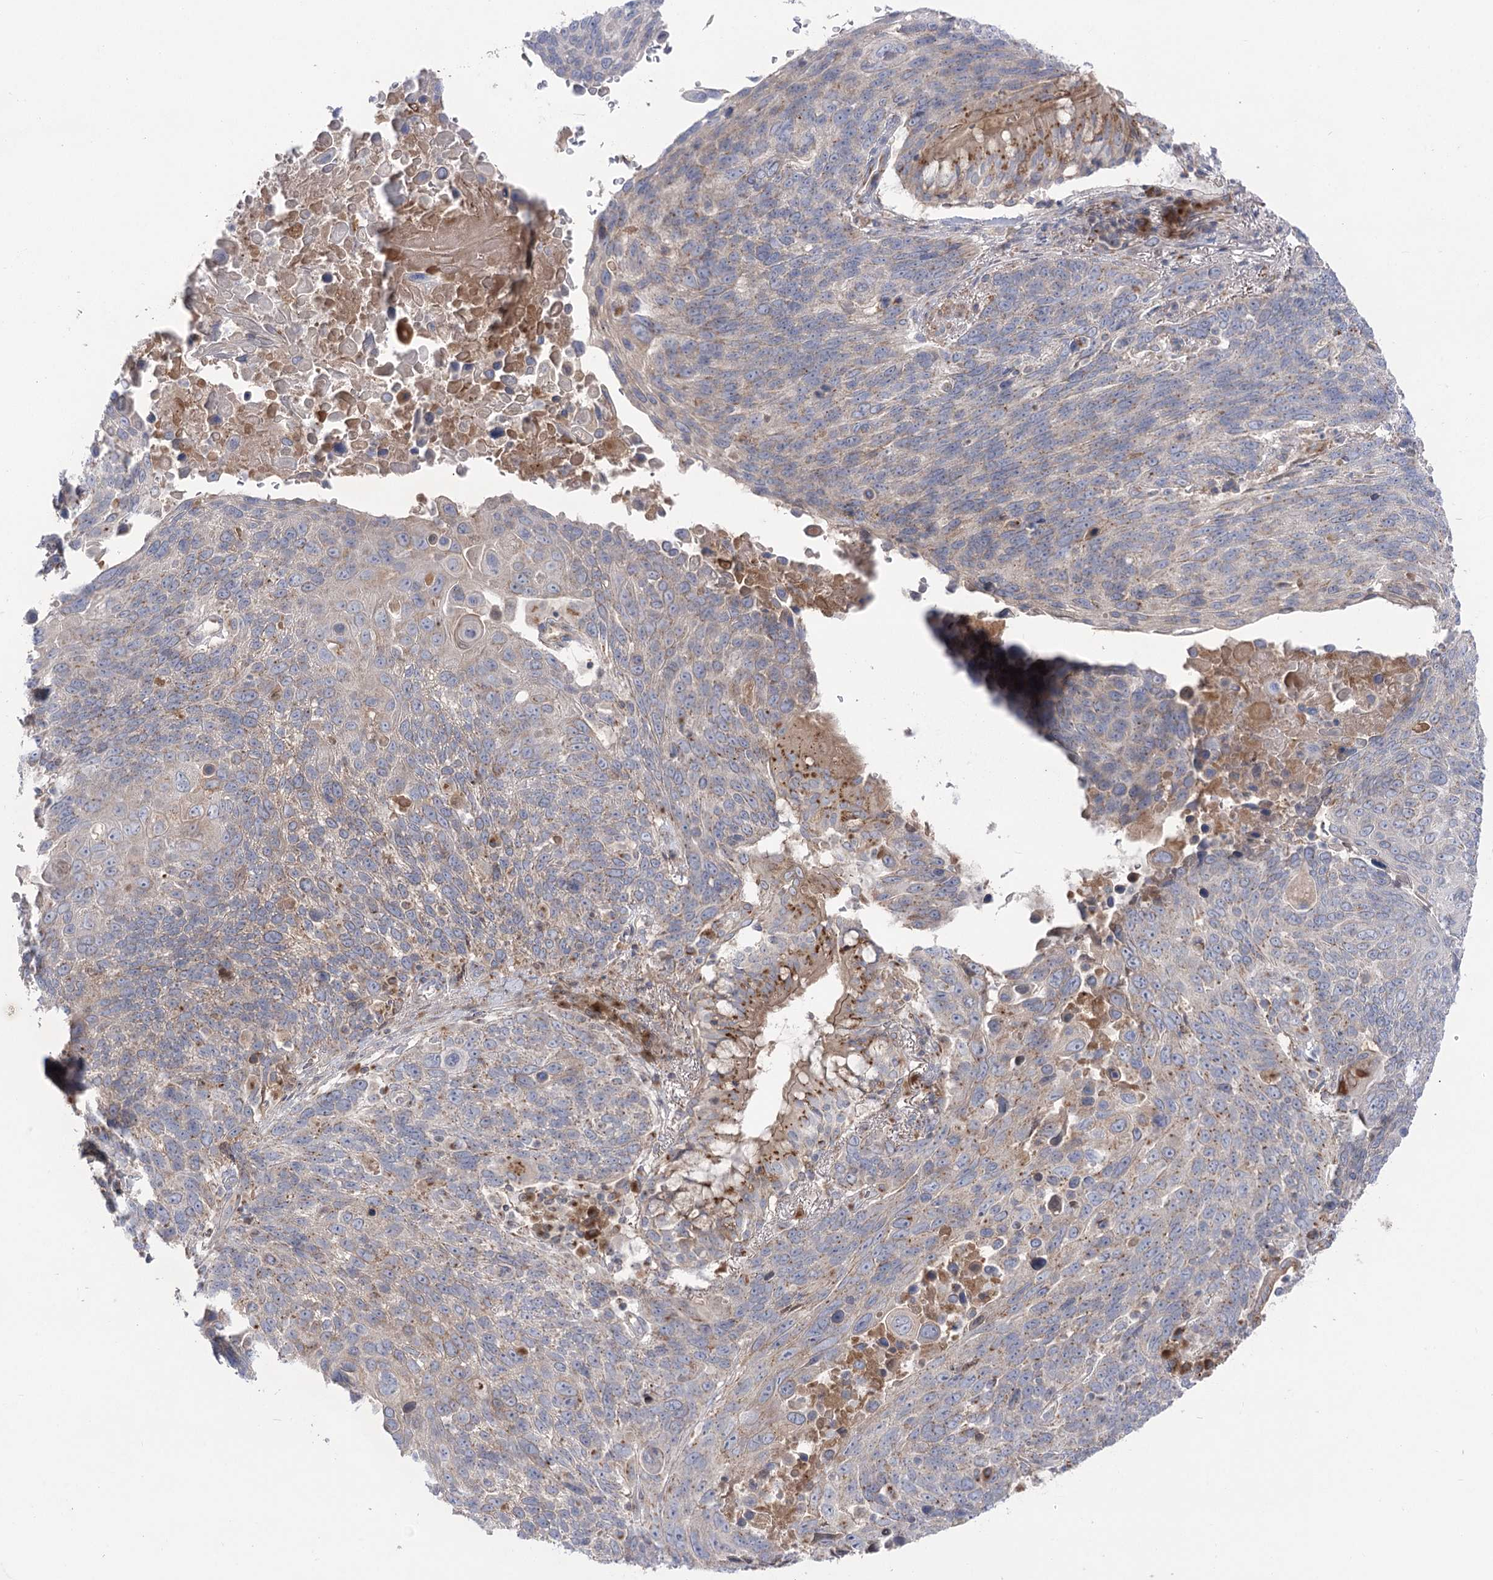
{"staining": {"intensity": "weak", "quantity": "<25%", "location": "cytoplasmic/membranous"}, "tissue": "lung cancer", "cell_type": "Tumor cells", "image_type": "cancer", "snomed": [{"axis": "morphology", "description": "Squamous cell carcinoma, NOS"}, {"axis": "topography", "description": "Lung"}], "caption": "There is no significant expression in tumor cells of lung squamous cell carcinoma.", "gene": "GBF1", "patient": {"sex": "male", "age": 66}}